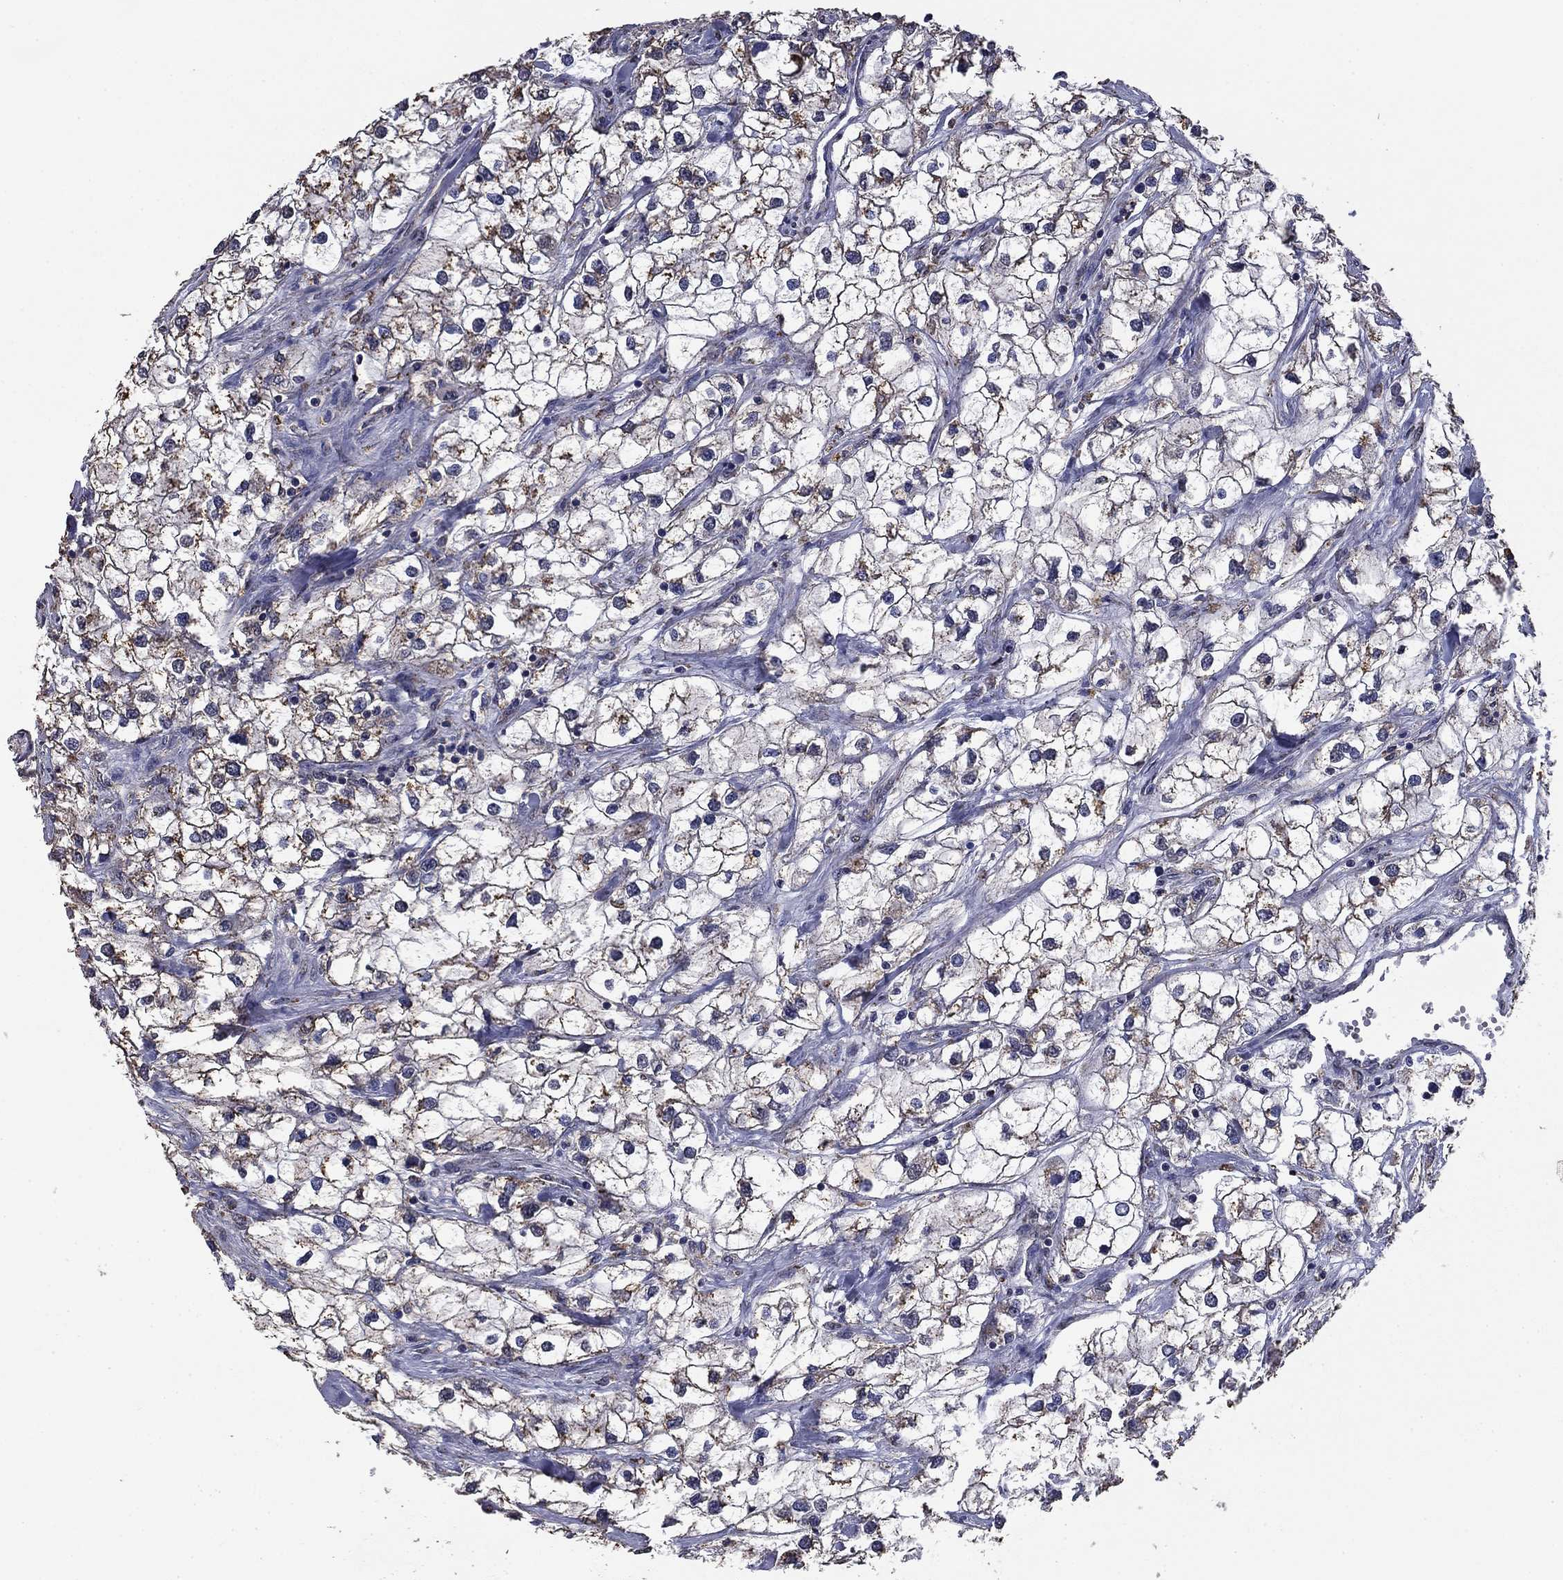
{"staining": {"intensity": "weak", "quantity": "<25%", "location": "cytoplasmic/membranous"}, "tissue": "renal cancer", "cell_type": "Tumor cells", "image_type": "cancer", "snomed": [{"axis": "morphology", "description": "Adenocarcinoma, NOS"}, {"axis": "topography", "description": "Kidney"}], "caption": "A high-resolution photomicrograph shows IHC staining of renal adenocarcinoma, which reveals no significant positivity in tumor cells.", "gene": "MFAP3L", "patient": {"sex": "male", "age": 59}}